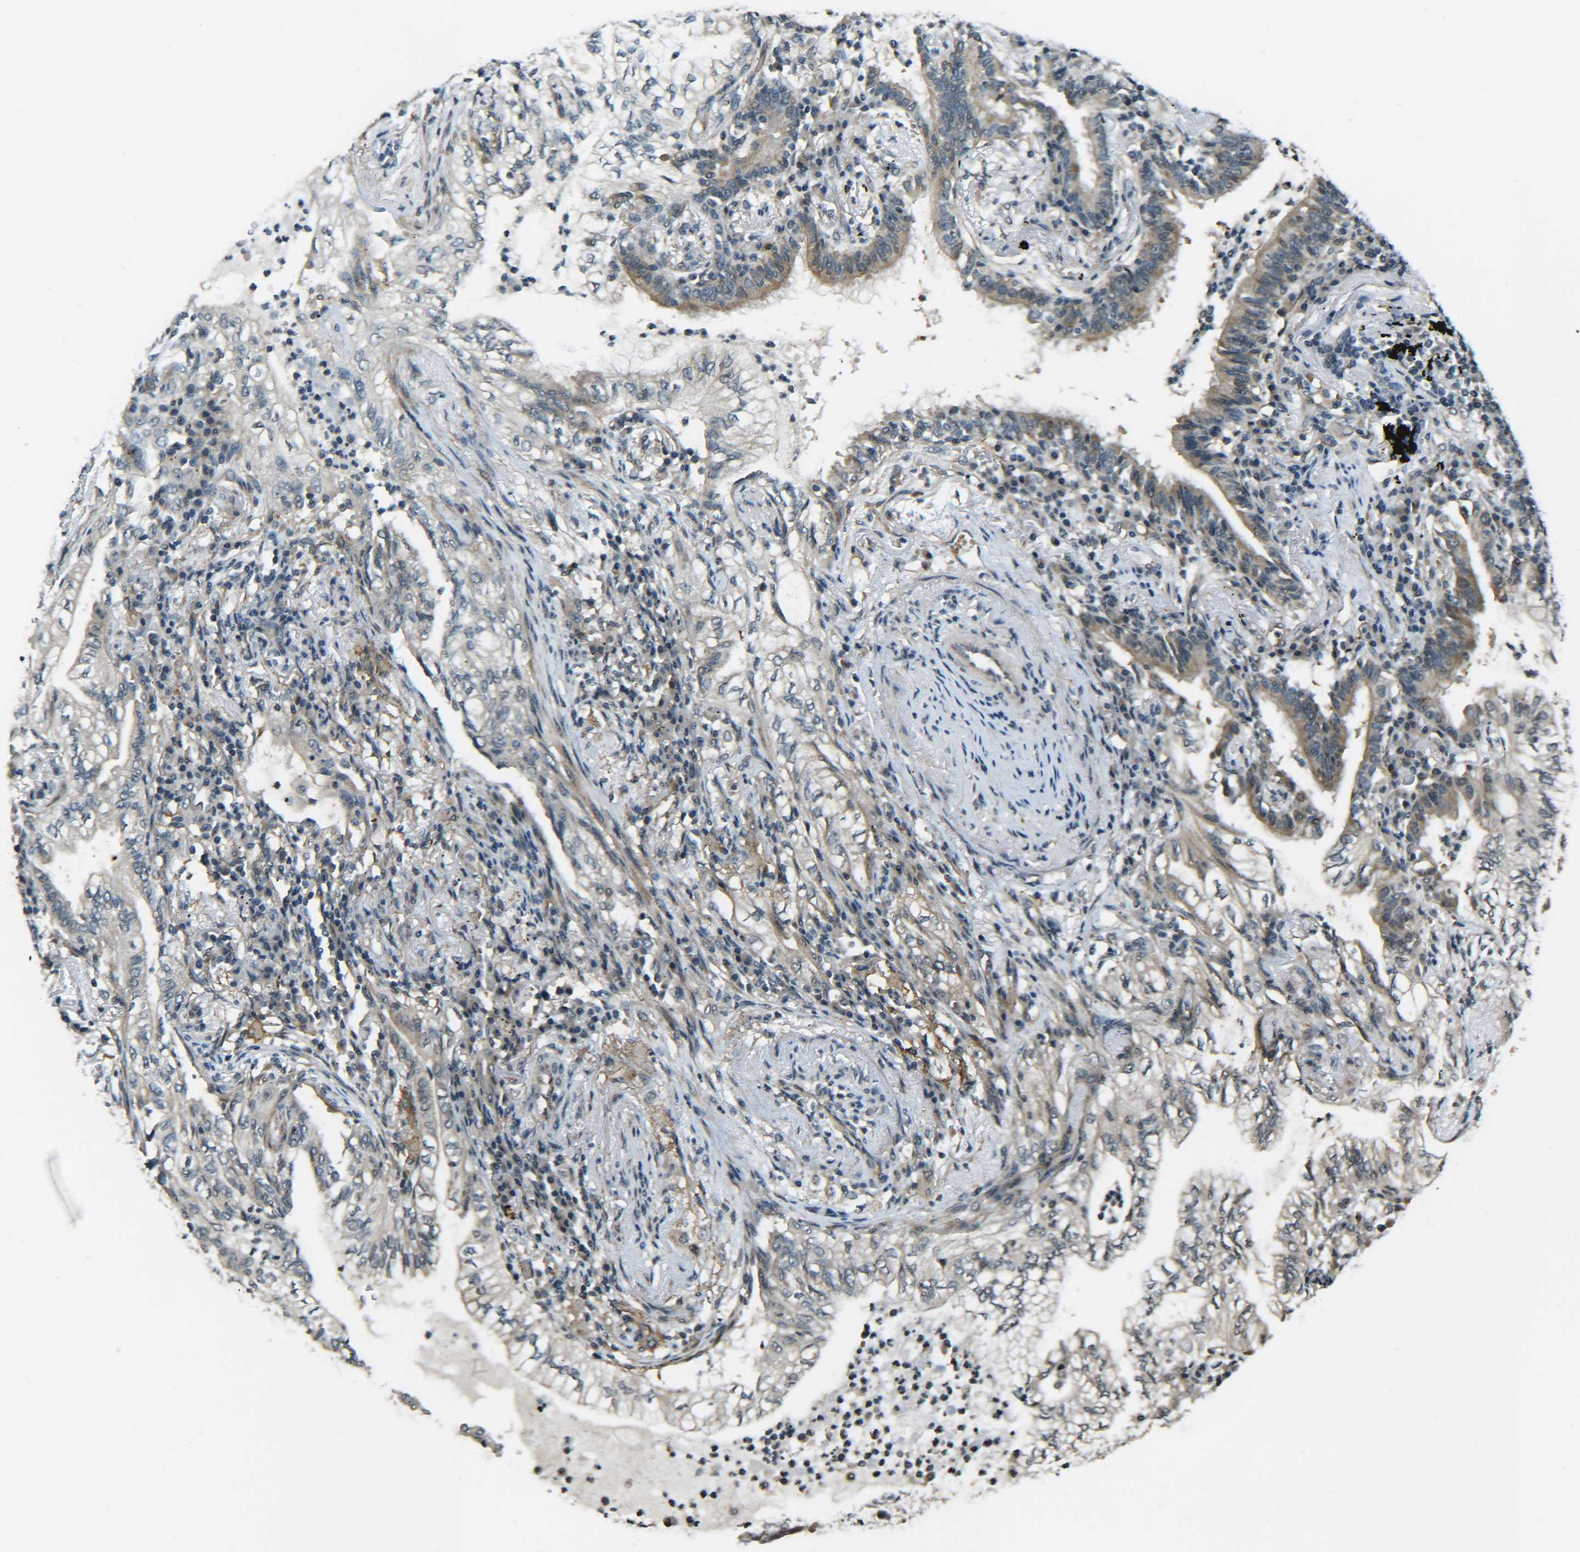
{"staining": {"intensity": "moderate", "quantity": "<25%", "location": "cytoplasmic/membranous"}, "tissue": "lung cancer", "cell_type": "Tumor cells", "image_type": "cancer", "snomed": [{"axis": "morphology", "description": "Normal tissue, NOS"}, {"axis": "morphology", "description": "Adenocarcinoma, NOS"}, {"axis": "topography", "description": "Bronchus"}, {"axis": "topography", "description": "Lung"}], "caption": "A low amount of moderate cytoplasmic/membranous positivity is appreciated in approximately <25% of tumor cells in lung cancer (adenocarcinoma) tissue.", "gene": "DAB2", "patient": {"sex": "female", "age": 70}}